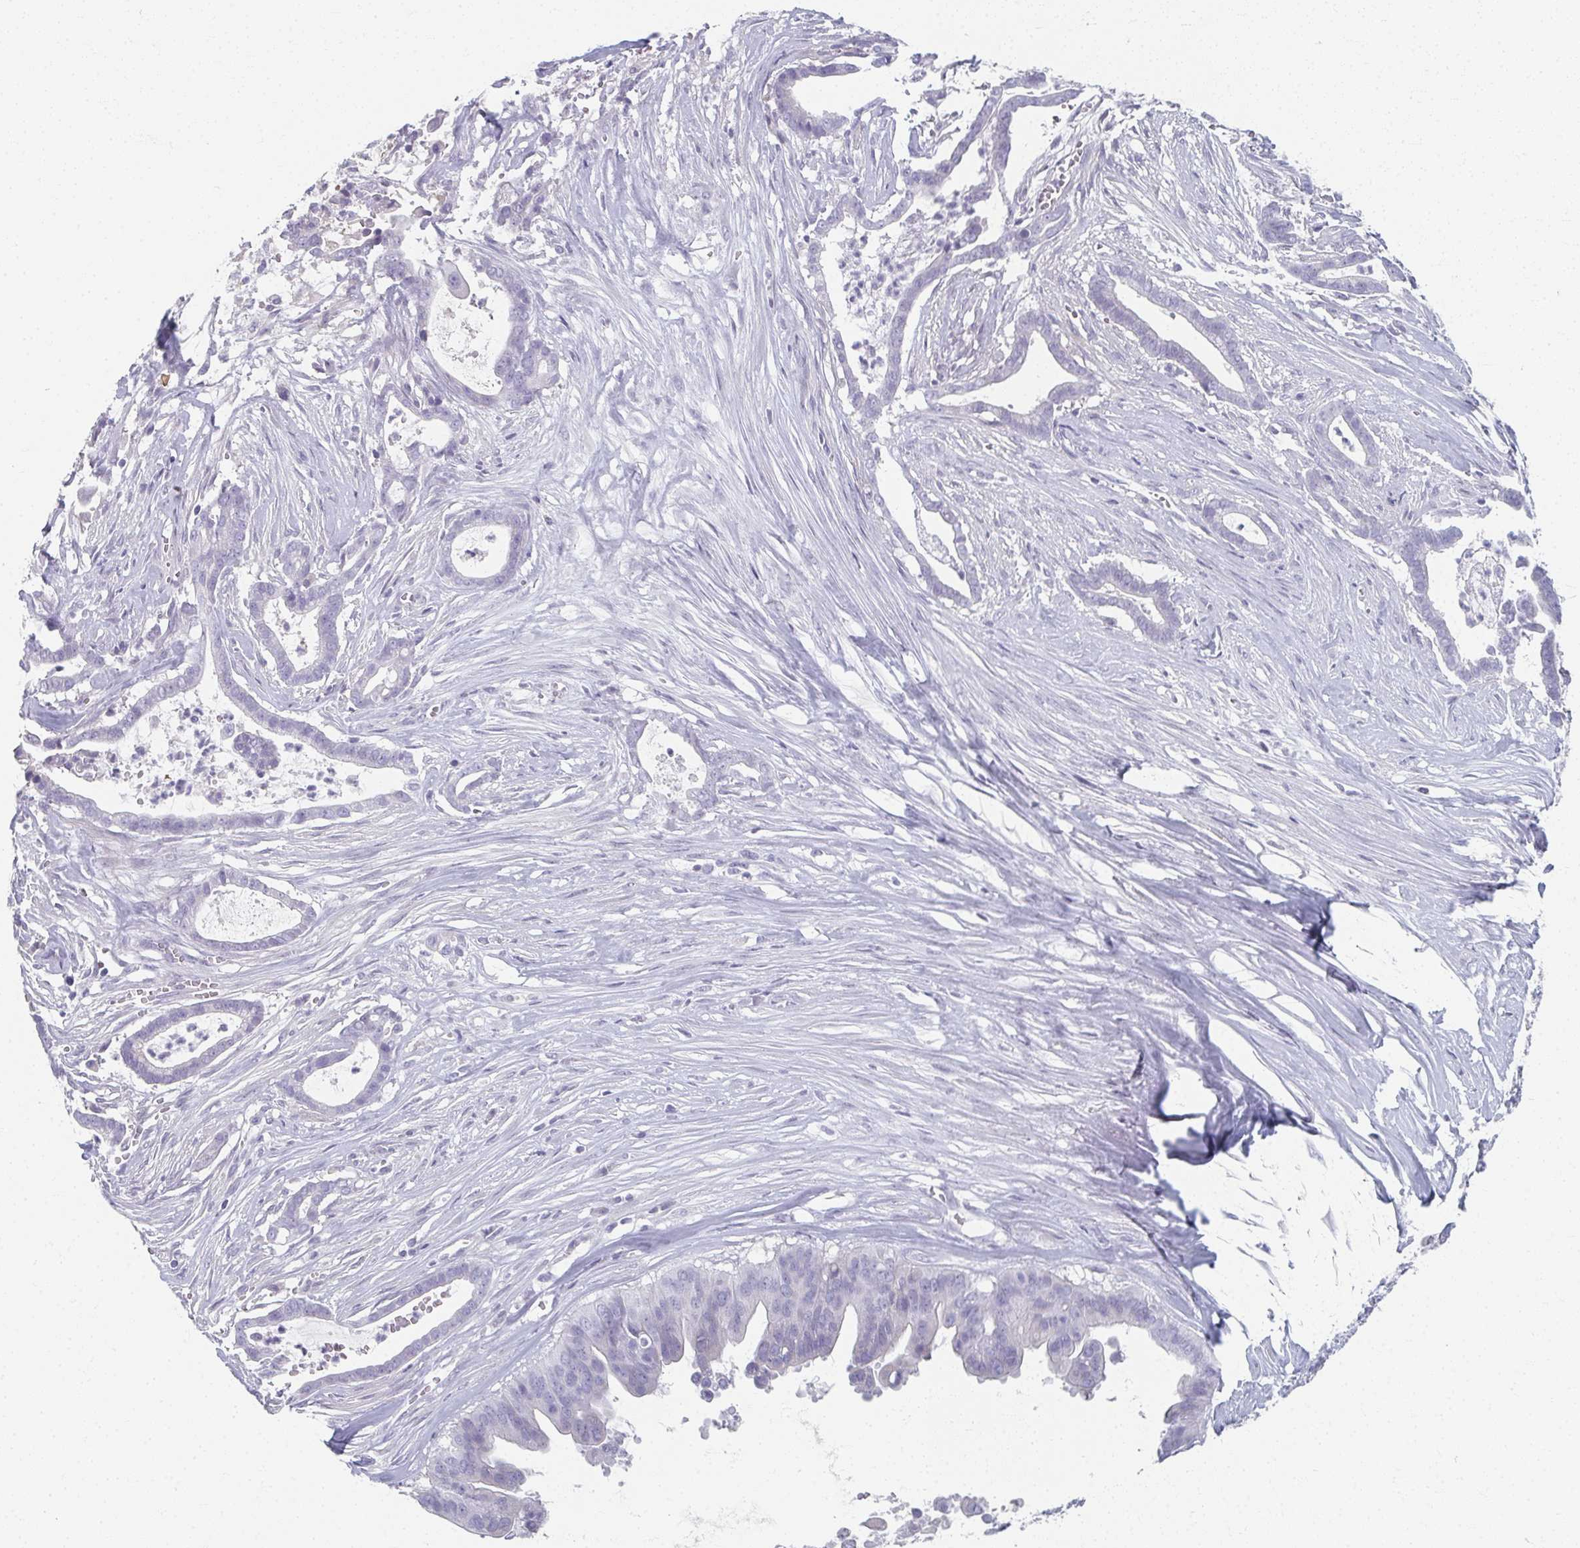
{"staining": {"intensity": "negative", "quantity": "none", "location": "none"}, "tissue": "pancreatic cancer", "cell_type": "Tumor cells", "image_type": "cancer", "snomed": [{"axis": "morphology", "description": "Adenocarcinoma, NOS"}, {"axis": "topography", "description": "Pancreas"}], "caption": "Tumor cells are negative for protein expression in human pancreatic cancer (adenocarcinoma).", "gene": "CAMKV", "patient": {"sex": "male", "age": 61}}